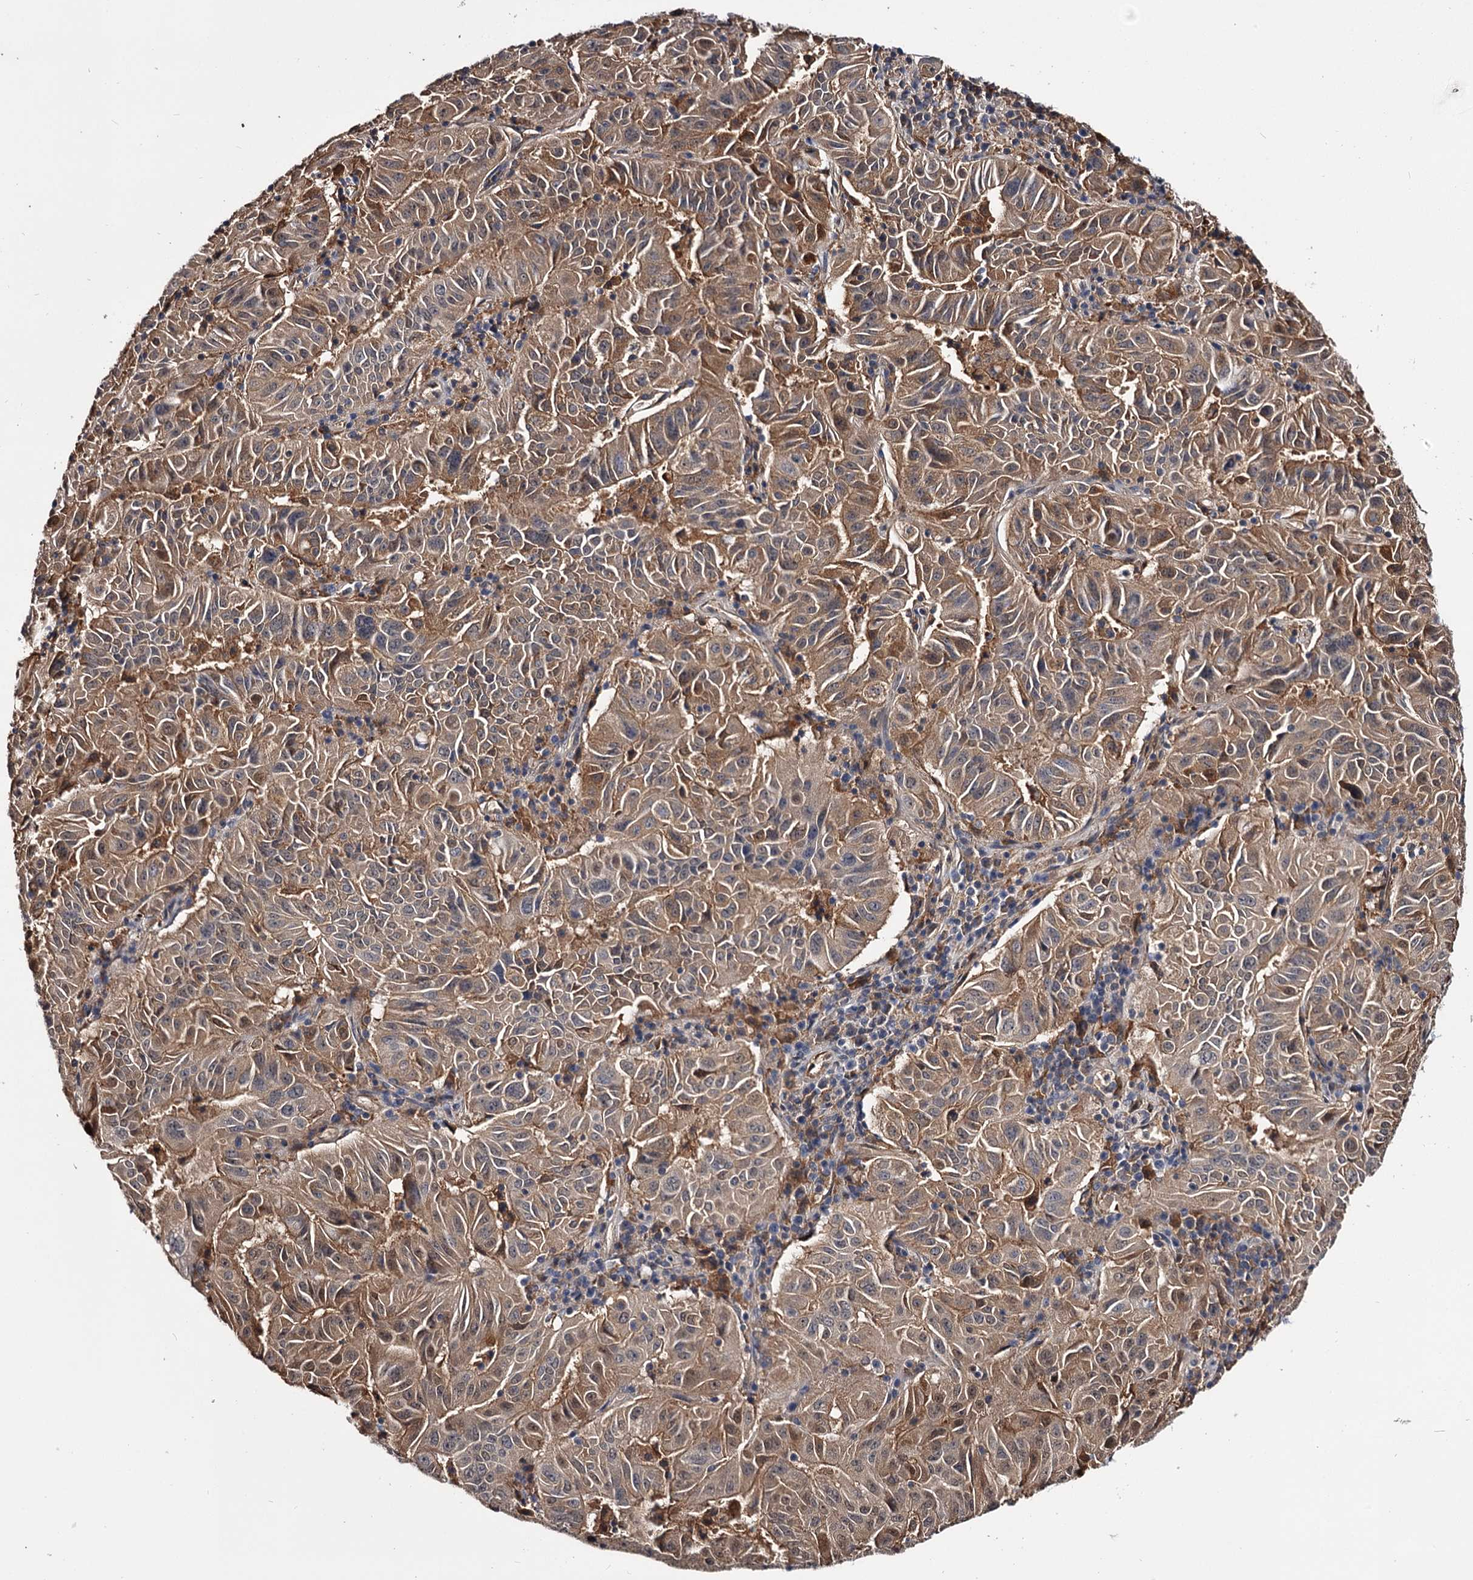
{"staining": {"intensity": "moderate", "quantity": ">75%", "location": "cytoplasmic/membranous,nuclear"}, "tissue": "pancreatic cancer", "cell_type": "Tumor cells", "image_type": "cancer", "snomed": [{"axis": "morphology", "description": "Adenocarcinoma, NOS"}, {"axis": "topography", "description": "Pancreas"}], "caption": "Immunohistochemistry of pancreatic cancer (adenocarcinoma) displays medium levels of moderate cytoplasmic/membranous and nuclear positivity in approximately >75% of tumor cells.", "gene": "GSTO1", "patient": {"sex": "male", "age": 63}}